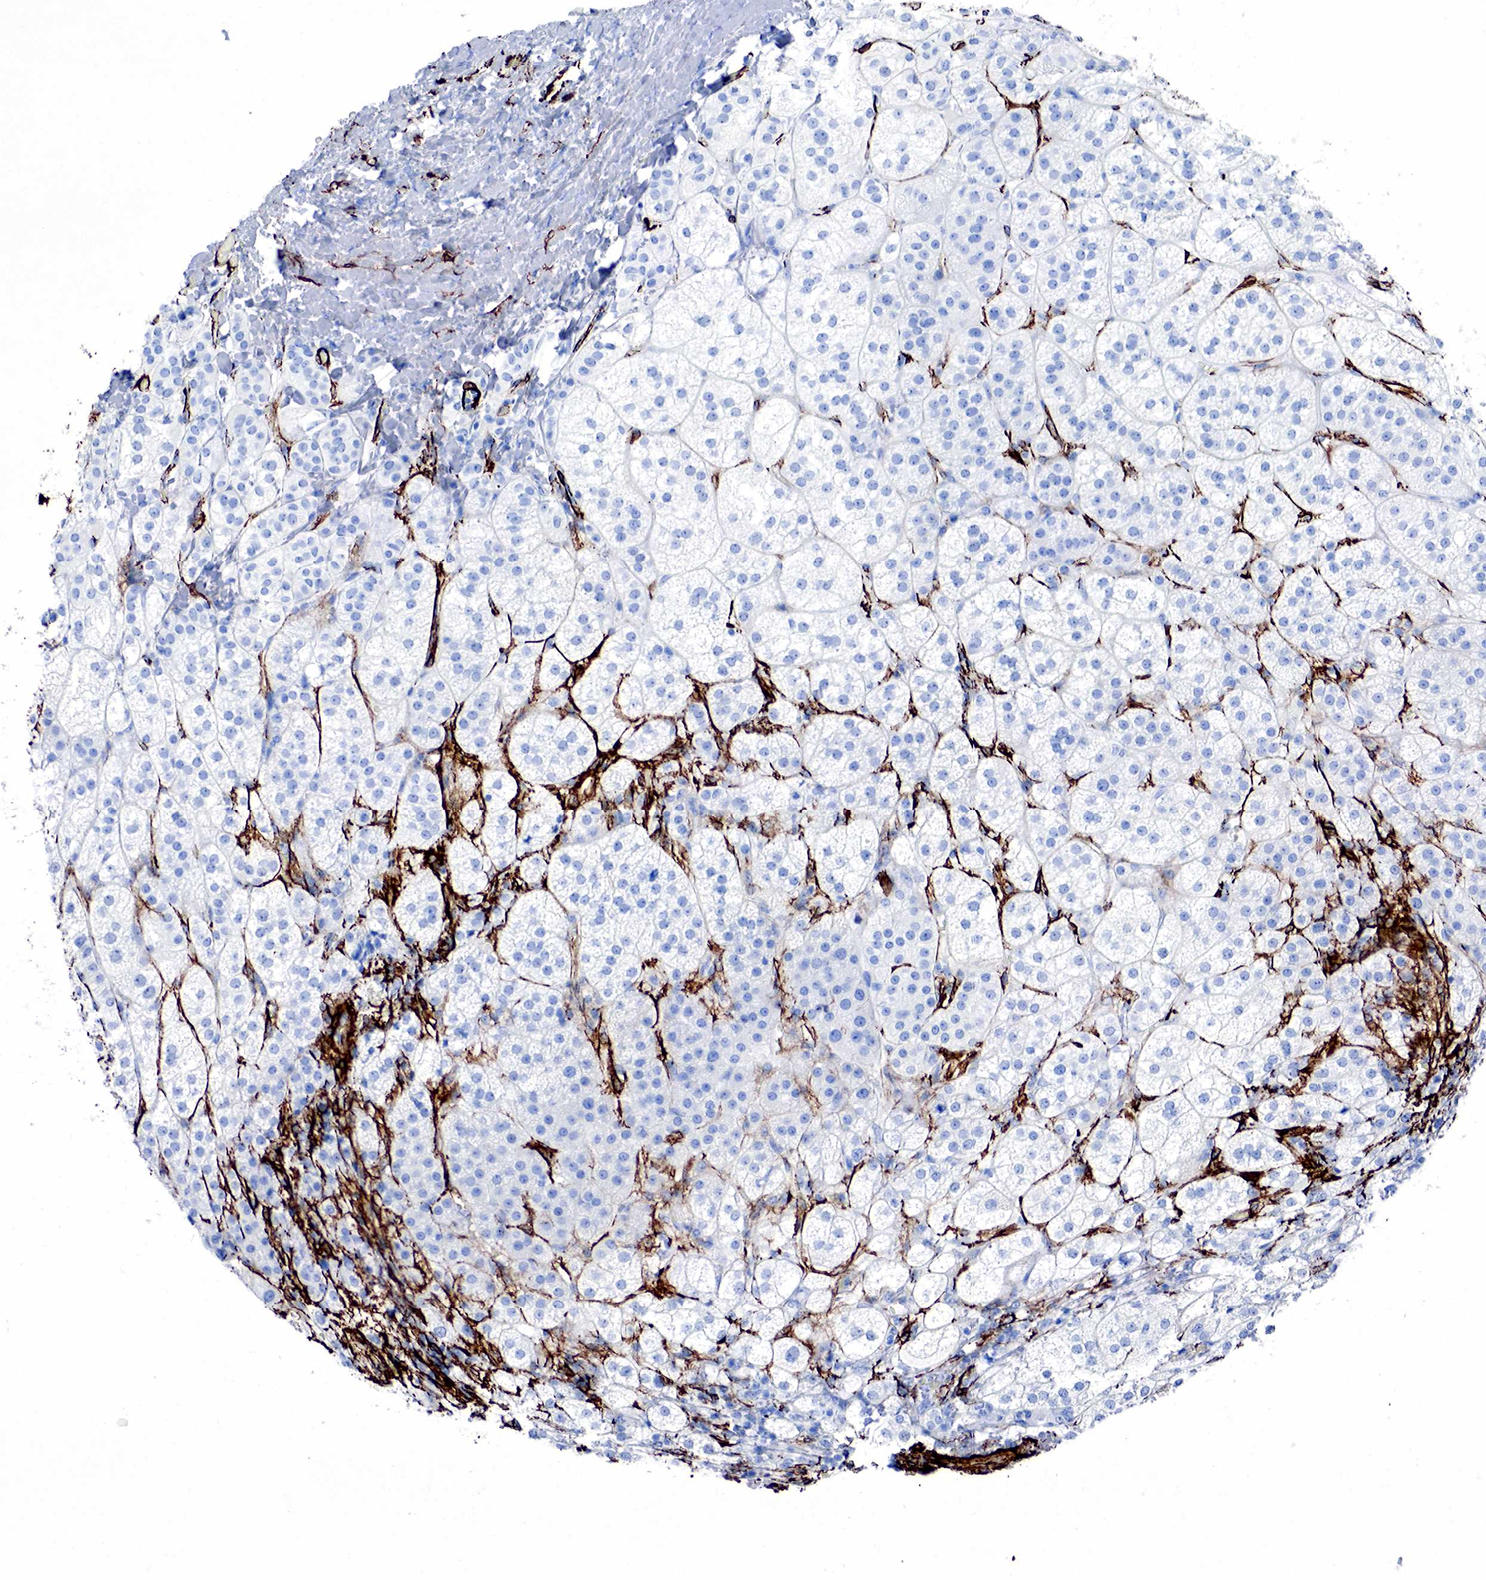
{"staining": {"intensity": "negative", "quantity": "none", "location": "none"}, "tissue": "adrenal gland", "cell_type": "Glandular cells", "image_type": "normal", "snomed": [{"axis": "morphology", "description": "Normal tissue, NOS"}, {"axis": "topography", "description": "Adrenal gland"}], "caption": "A photomicrograph of adrenal gland stained for a protein exhibits no brown staining in glandular cells. (DAB (3,3'-diaminobenzidine) IHC visualized using brightfield microscopy, high magnification).", "gene": "ACTA2", "patient": {"sex": "female", "age": 60}}